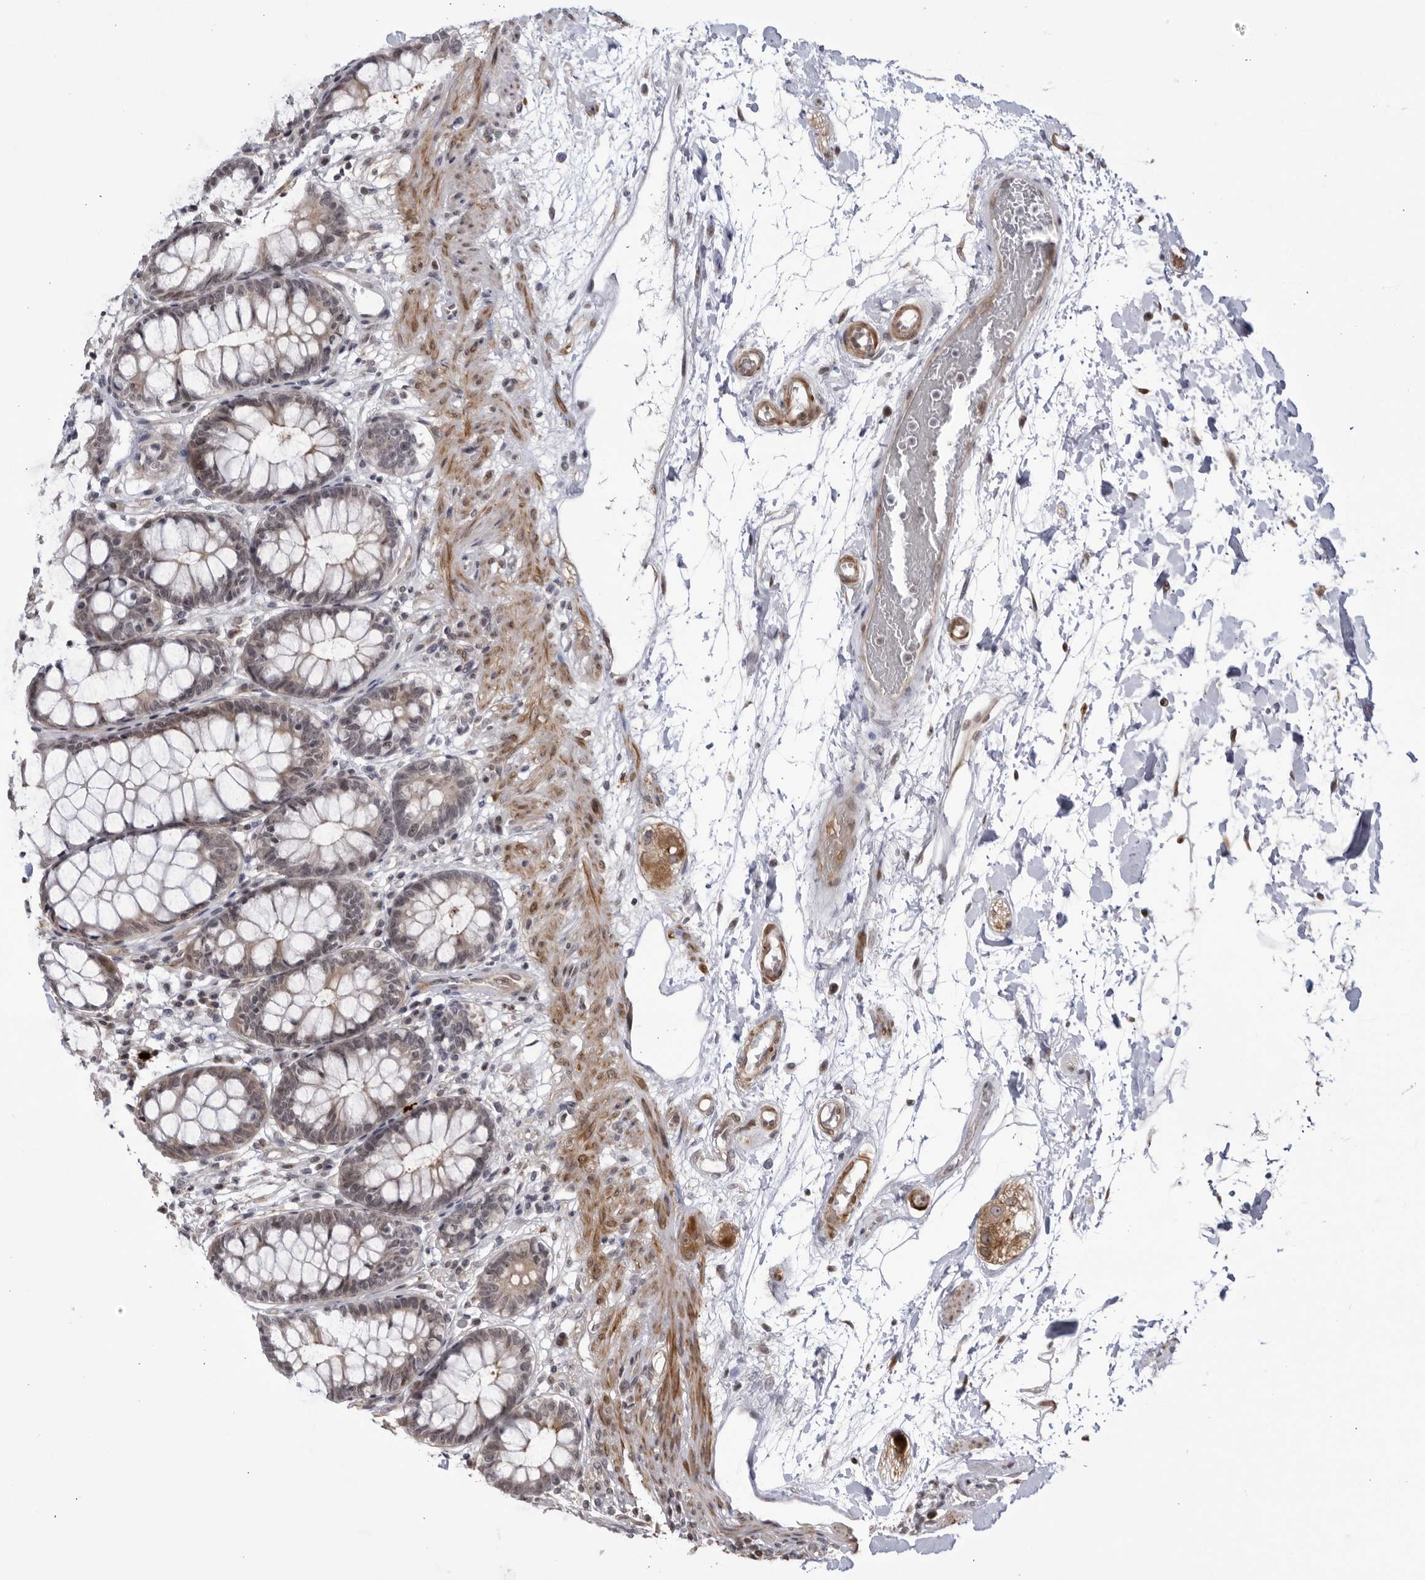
{"staining": {"intensity": "moderate", "quantity": ">75%", "location": "cytoplasmic/membranous"}, "tissue": "rectum", "cell_type": "Glandular cells", "image_type": "normal", "snomed": [{"axis": "morphology", "description": "Normal tissue, NOS"}, {"axis": "topography", "description": "Rectum"}], "caption": "Protein staining of benign rectum demonstrates moderate cytoplasmic/membranous positivity in approximately >75% of glandular cells.", "gene": "CNBD1", "patient": {"sex": "male", "age": 64}}